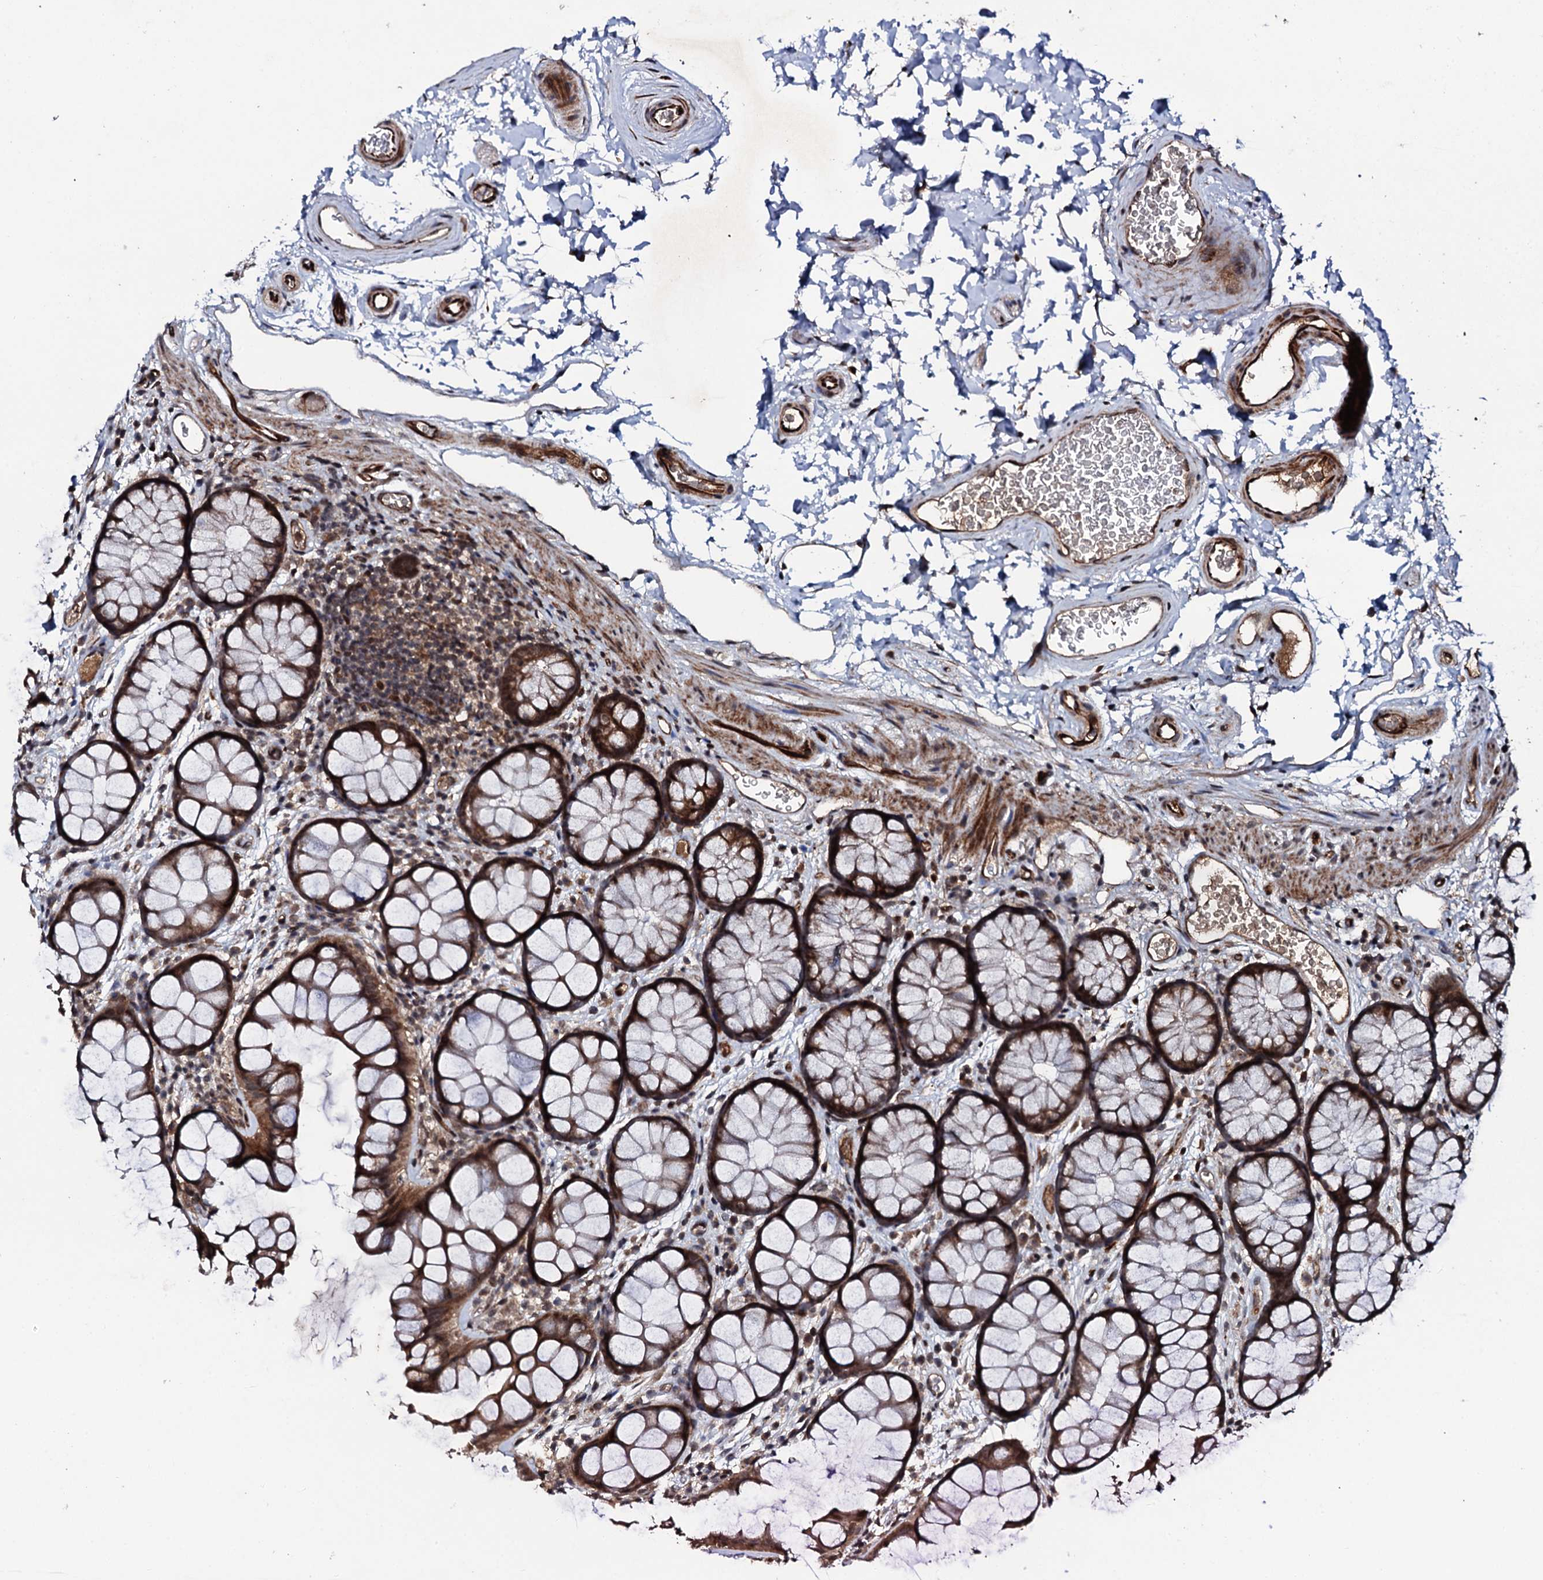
{"staining": {"intensity": "moderate", "quantity": ">75%", "location": "cytoplasmic/membranous"}, "tissue": "colon", "cell_type": "Endothelial cells", "image_type": "normal", "snomed": [{"axis": "morphology", "description": "Normal tissue, NOS"}, {"axis": "topography", "description": "Colon"}], "caption": "Unremarkable colon demonstrates moderate cytoplasmic/membranous positivity in about >75% of endothelial cells, visualized by immunohistochemistry. The protein of interest is stained brown, and the nuclei are stained in blue (DAB (3,3'-diaminobenzidine) IHC with brightfield microscopy, high magnification).", "gene": "FAM111A", "patient": {"sex": "female", "age": 82}}